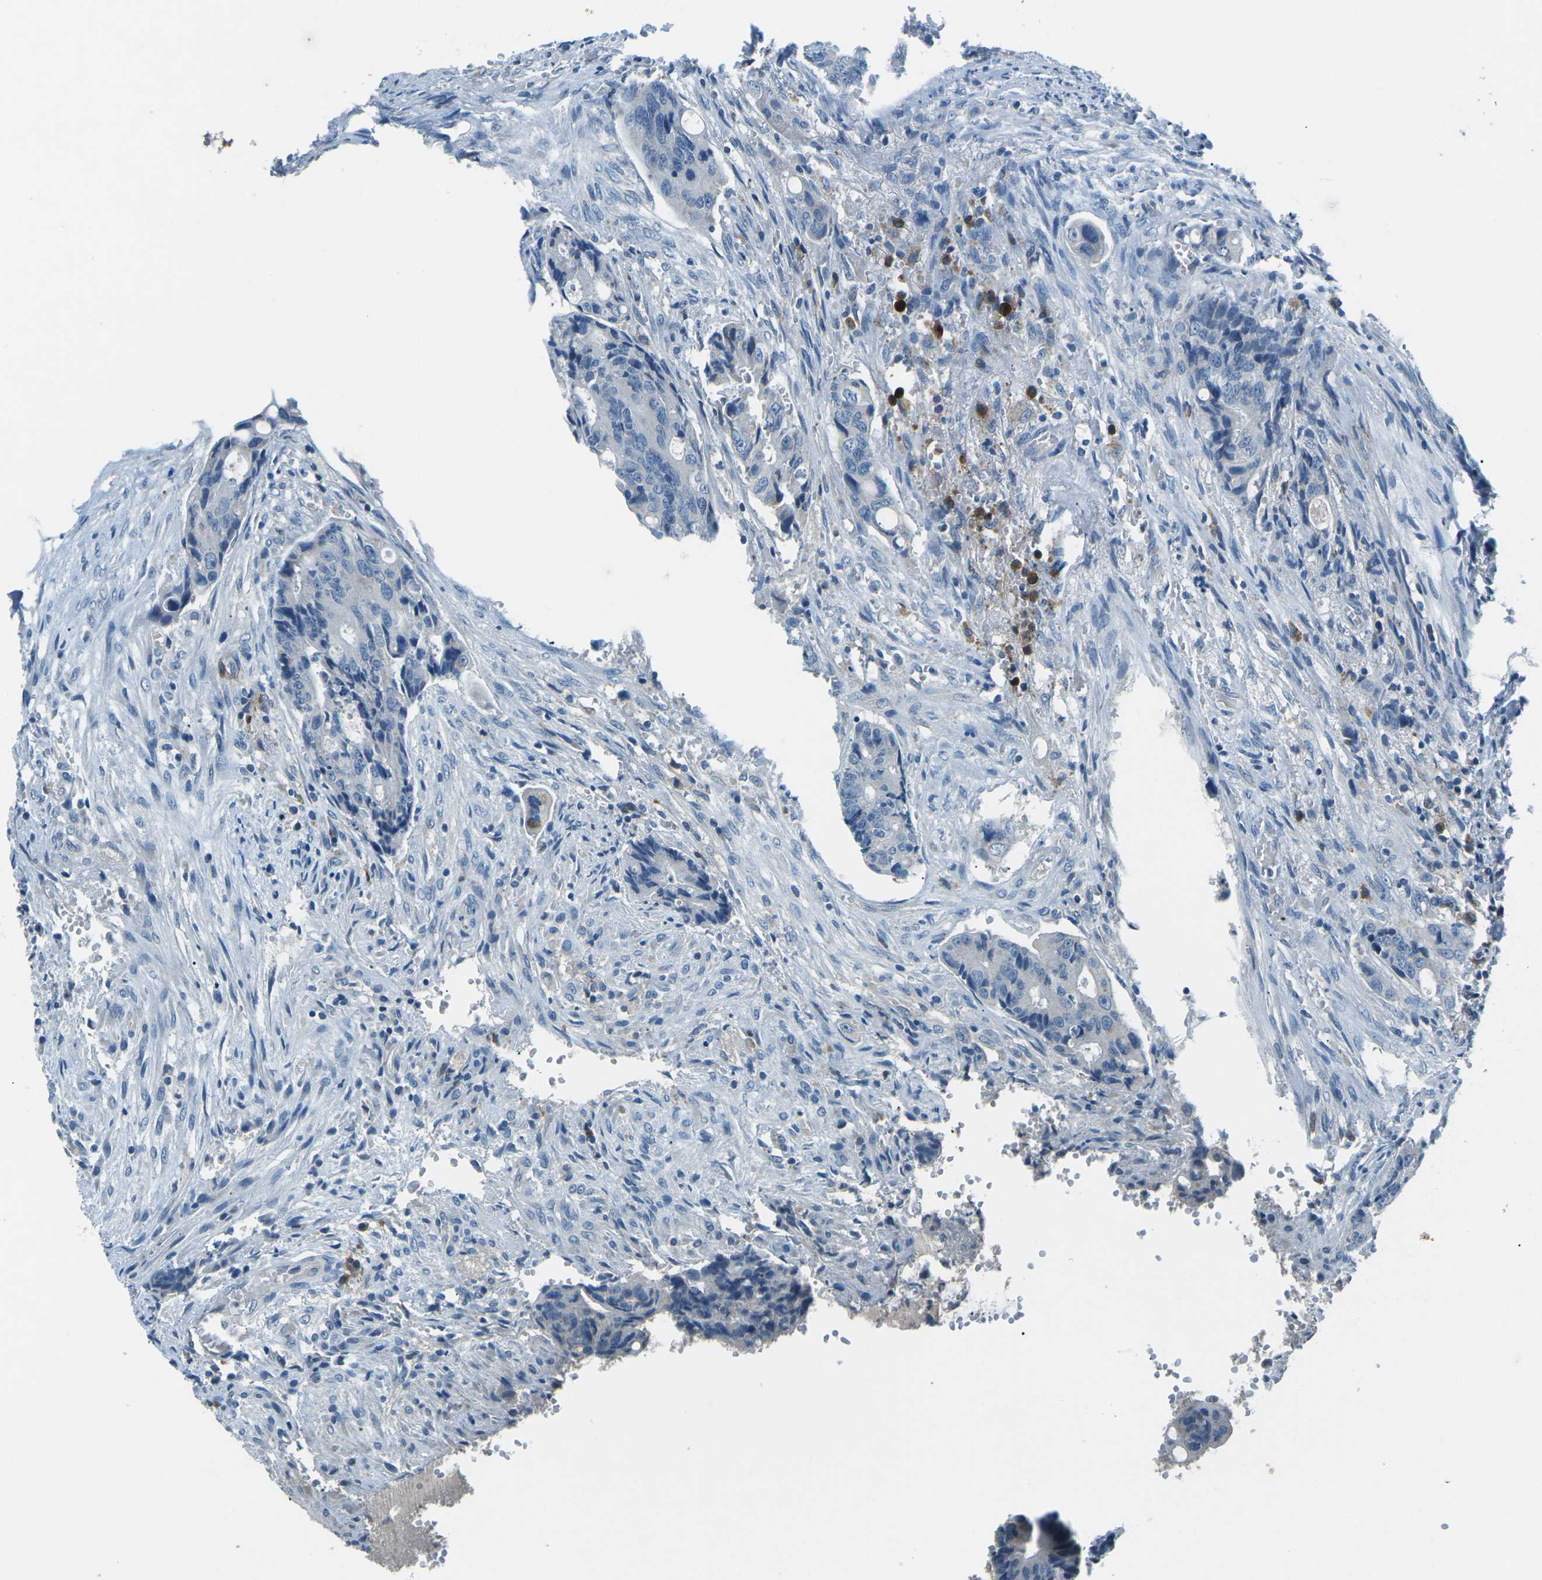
{"staining": {"intensity": "negative", "quantity": "none", "location": "none"}, "tissue": "colorectal cancer", "cell_type": "Tumor cells", "image_type": "cancer", "snomed": [{"axis": "morphology", "description": "Adenocarcinoma, NOS"}, {"axis": "topography", "description": "Colon"}], "caption": "An immunohistochemistry (IHC) photomicrograph of colorectal adenocarcinoma is shown. There is no staining in tumor cells of colorectal adenocarcinoma.", "gene": "CD1D", "patient": {"sex": "female", "age": 57}}